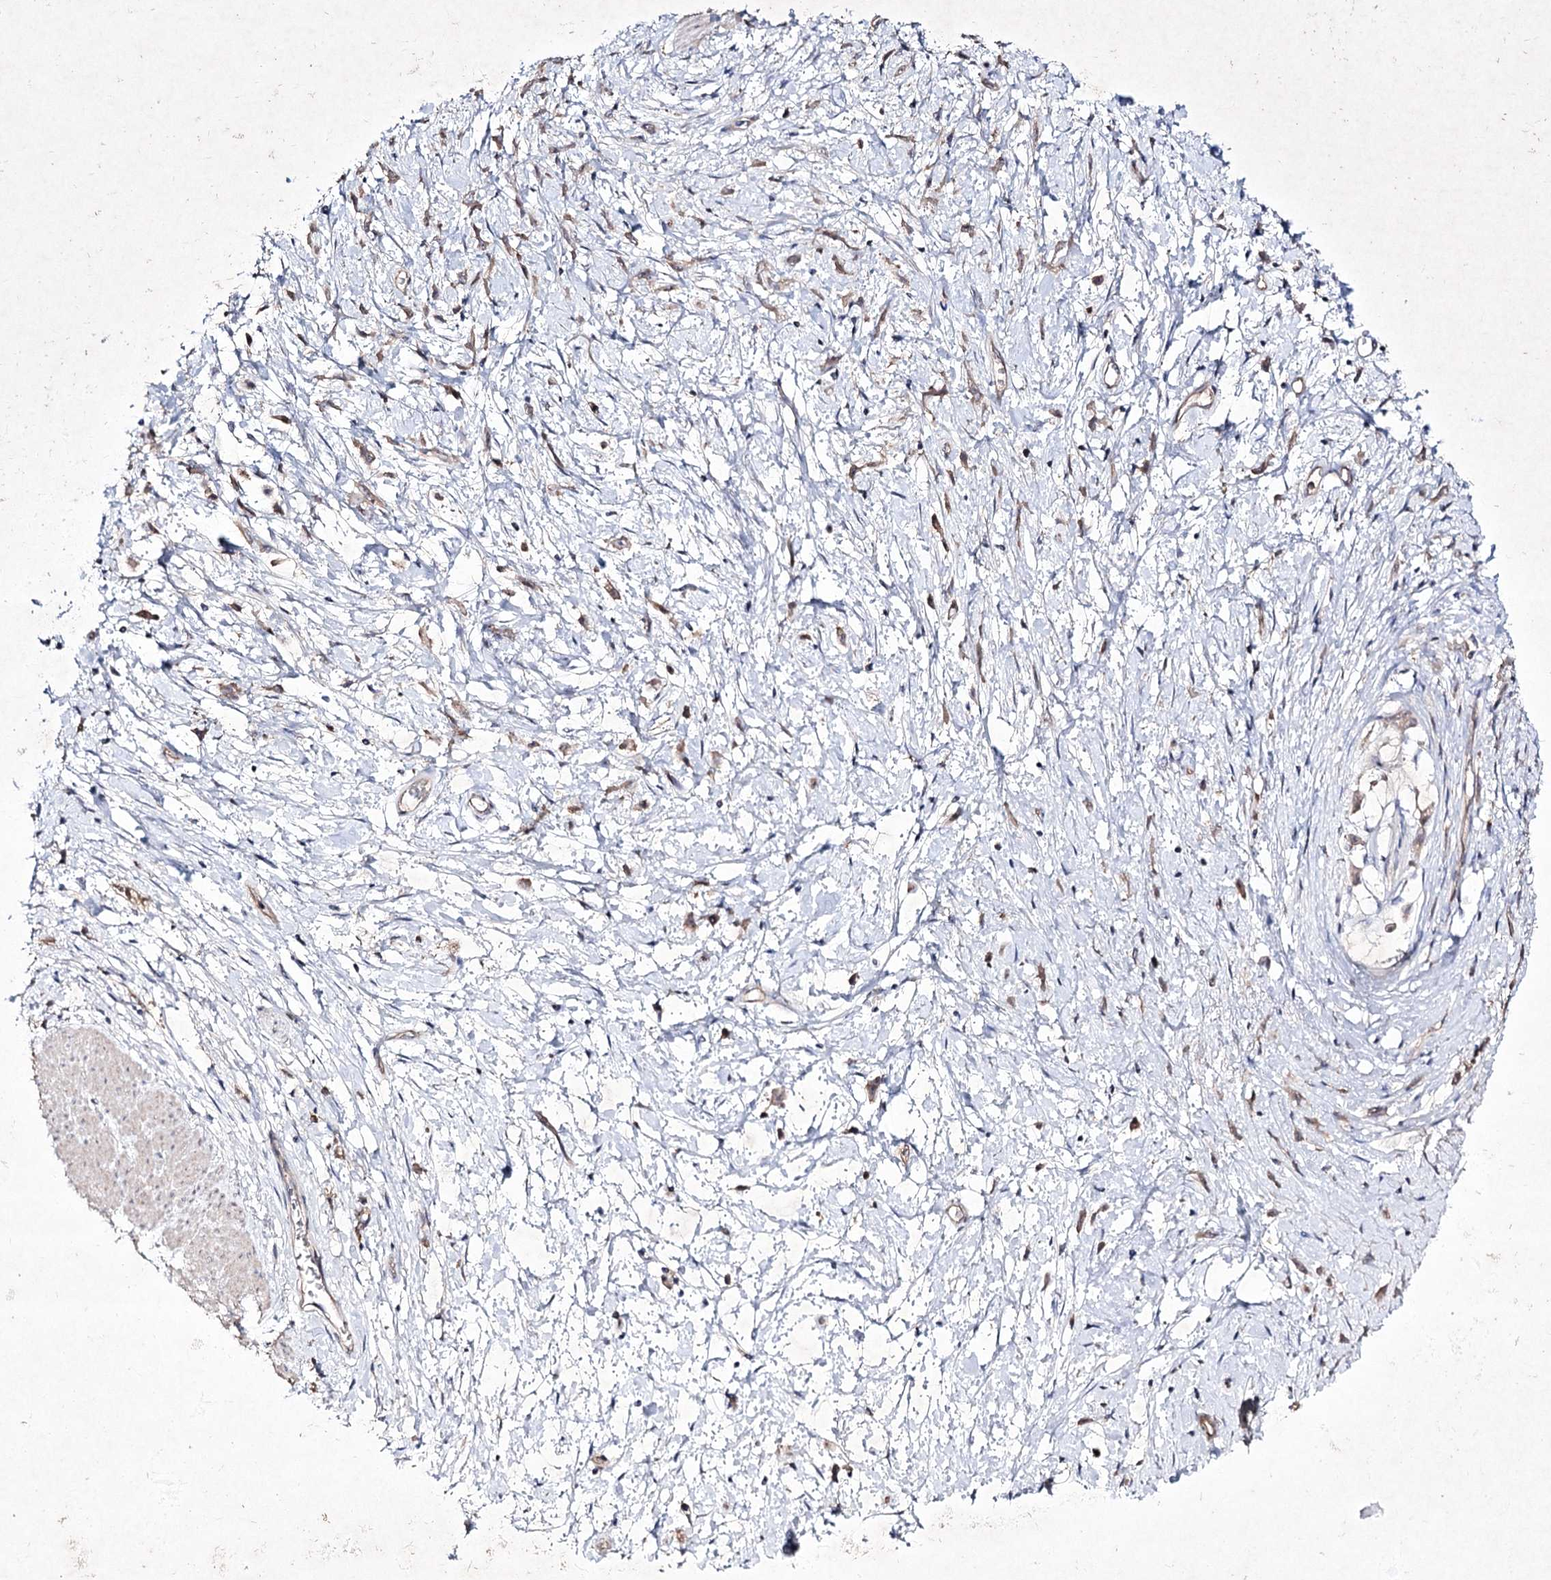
{"staining": {"intensity": "weak", "quantity": "25%-75%", "location": "cytoplasmic/membranous"}, "tissue": "stomach cancer", "cell_type": "Tumor cells", "image_type": "cancer", "snomed": [{"axis": "morphology", "description": "Adenocarcinoma, NOS"}, {"axis": "topography", "description": "Stomach"}], "caption": "Stomach cancer (adenocarcinoma) tissue demonstrates weak cytoplasmic/membranous positivity in approximately 25%-75% of tumor cells", "gene": "SEMA4G", "patient": {"sex": "female", "age": 60}}